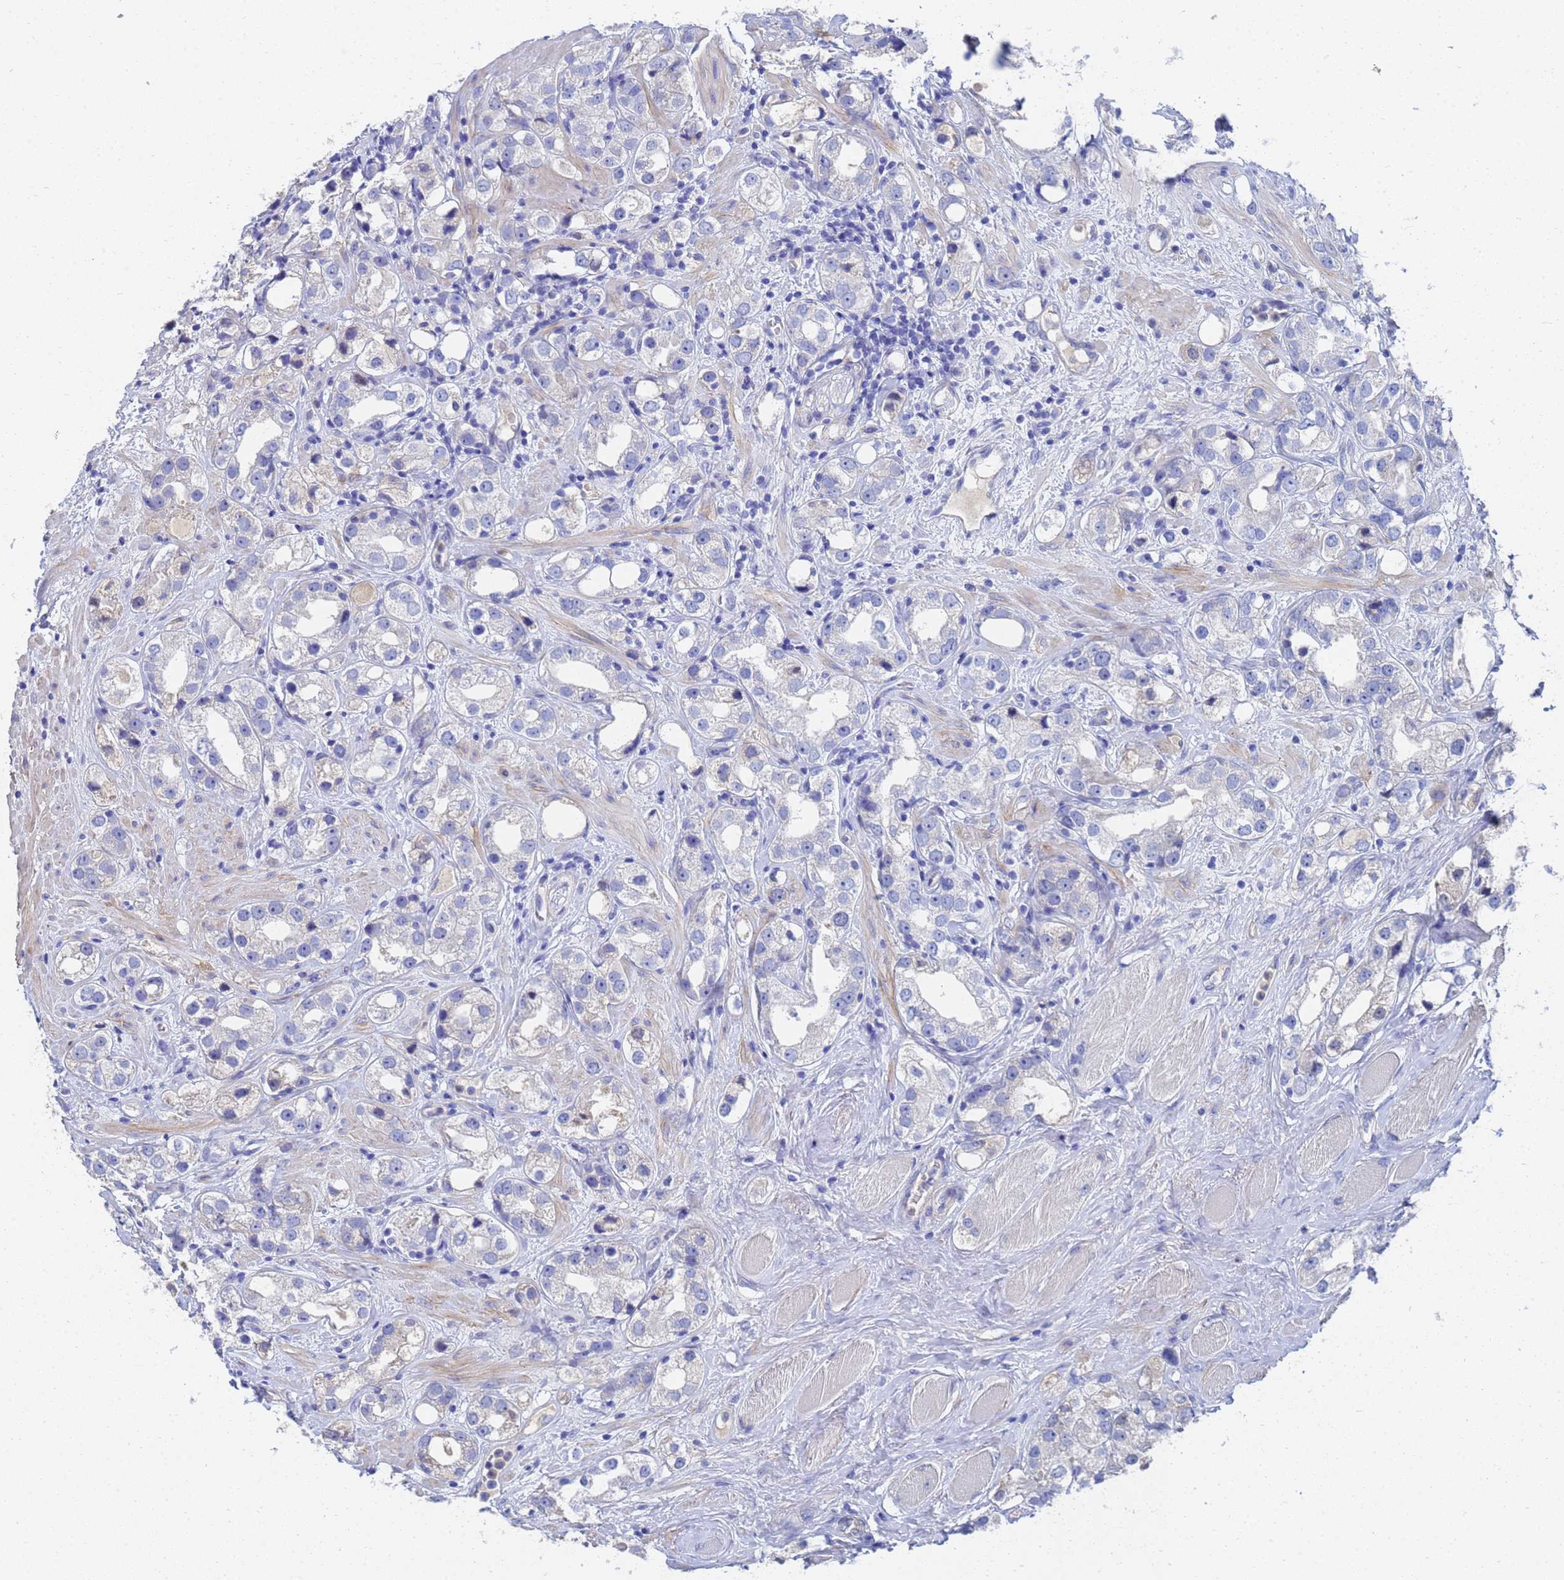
{"staining": {"intensity": "negative", "quantity": "none", "location": "none"}, "tissue": "prostate cancer", "cell_type": "Tumor cells", "image_type": "cancer", "snomed": [{"axis": "morphology", "description": "Adenocarcinoma, NOS"}, {"axis": "topography", "description": "Prostate"}], "caption": "A micrograph of prostate adenocarcinoma stained for a protein exhibits no brown staining in tumor cells.", "gene": "LBX2", "patient": {"sex": "male", "age": 79}}